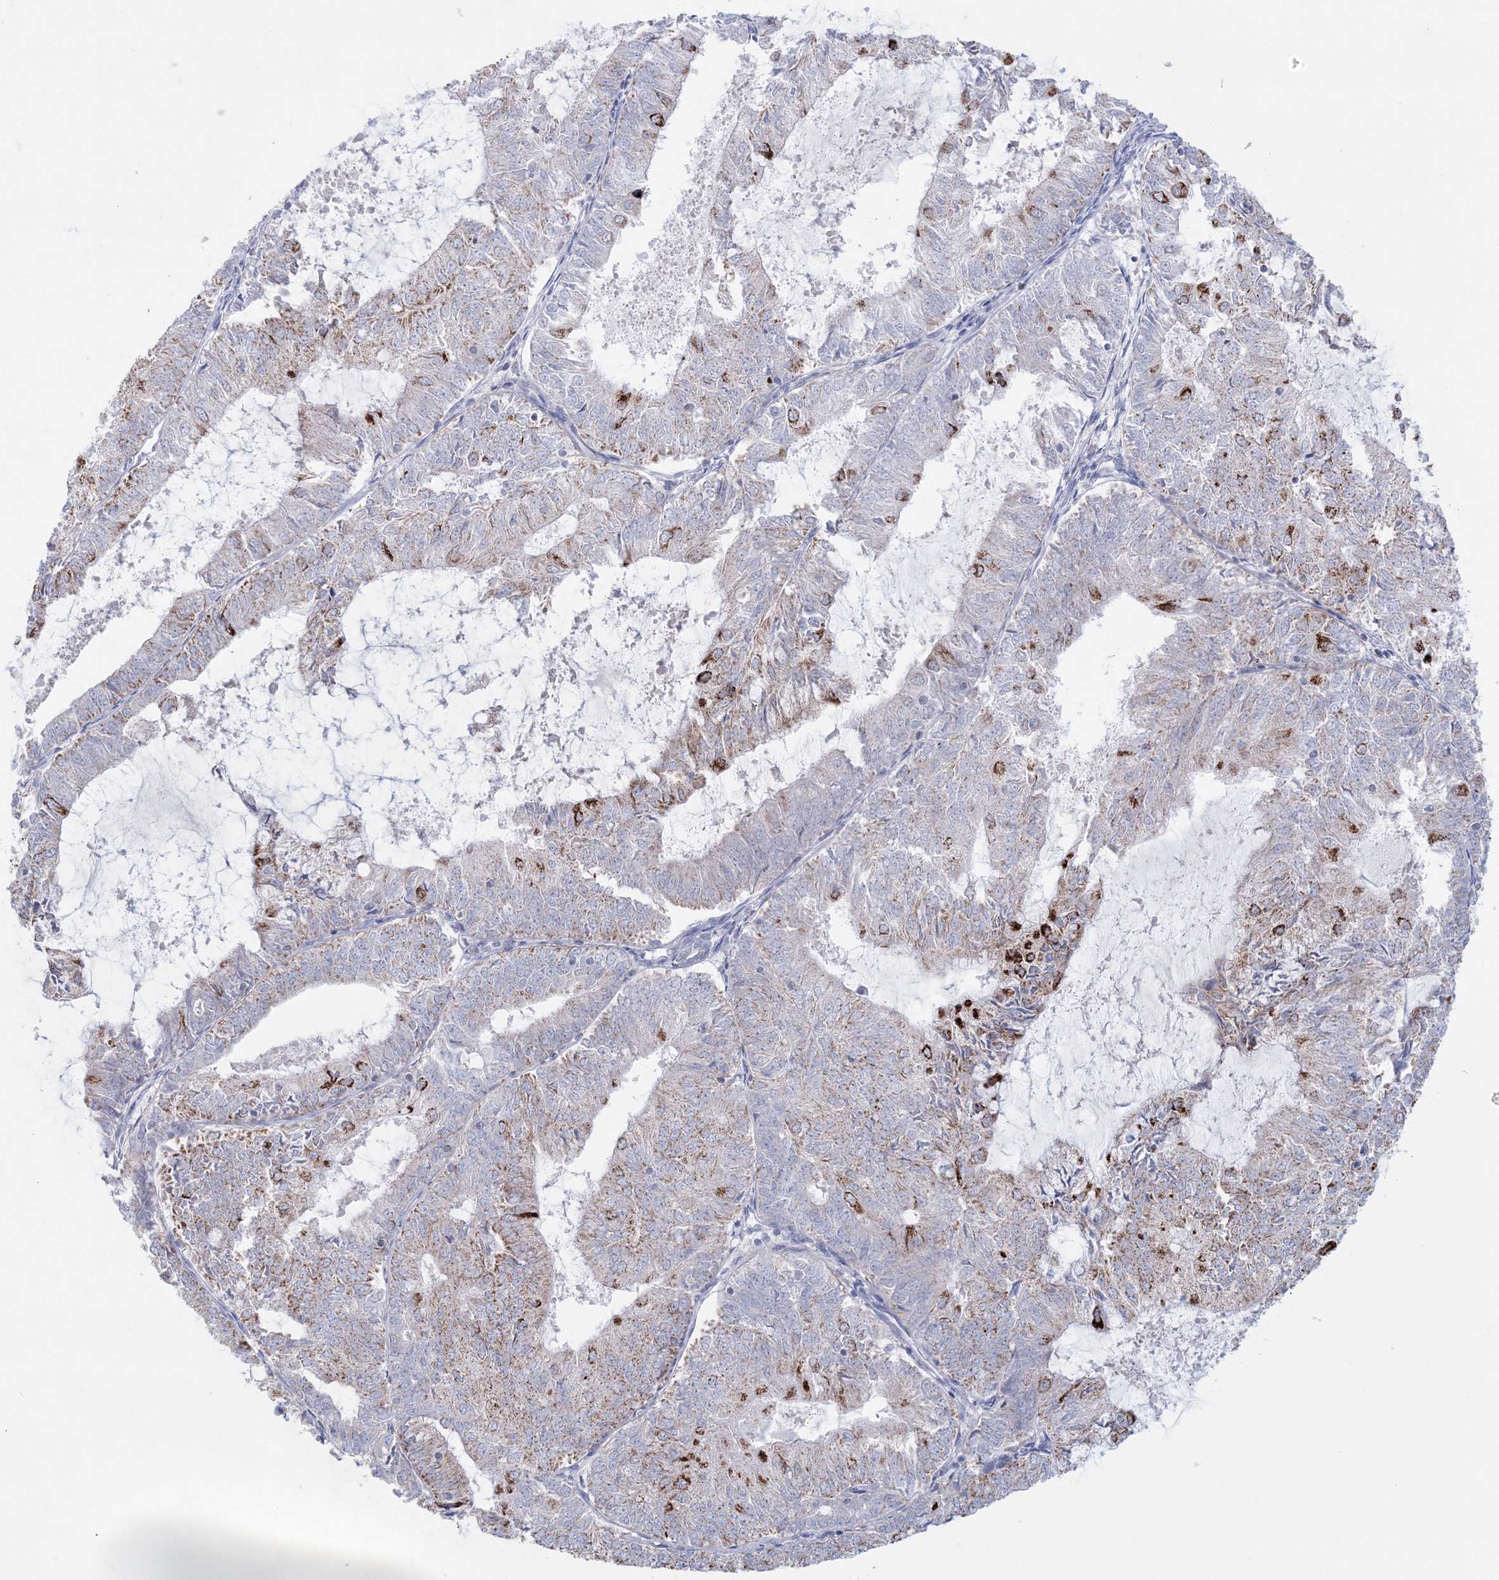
{"staining": {"intensity": "strong", "quantity": "<25%", "location": "cytoplasmic/membranous"}, "tissue": "endometrial cancer", "cell_type": "Tumor cells", "image_type": "cancer", "snomed": [{"axis": "morphology", "description": "Adenocarcinoma, NOS"}, {"axis": "topography", "description": "Endometrium"}], "caption": "IHC image of neoplastic tissue: adenocarcinoma (endometrial) stained using IHC shows medium levels of strong protein expression localized specifically in the cytoplasmic/membranous of tumor cells, appearing as a cytoplasmic/membranous brown color.", "gene": "KCTD6", "patient": {"sex": "female", "age": 57}}